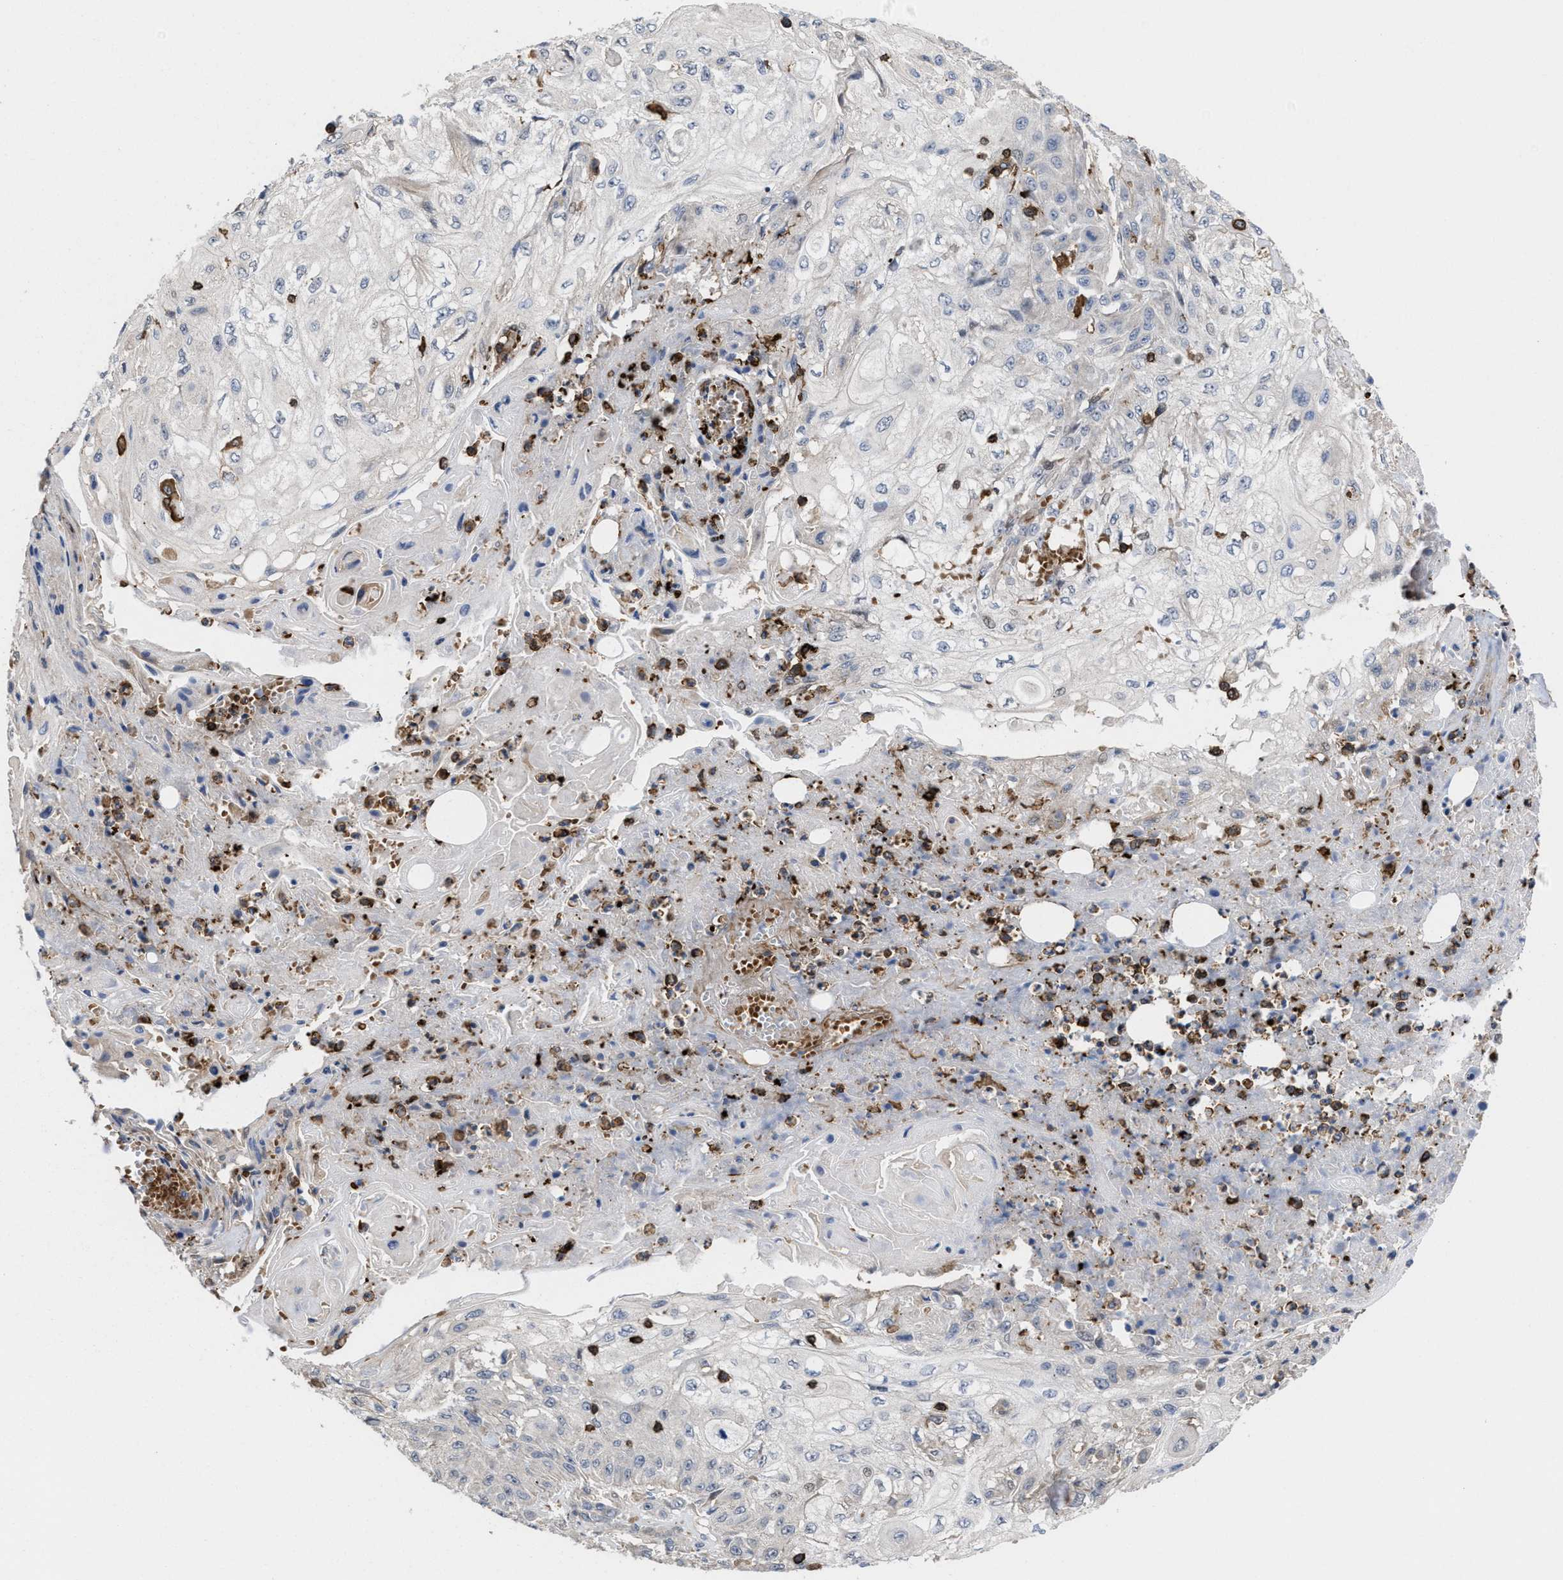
{"staining": {"intensity": "negative", "quantity": "none", "location": "none"}, "tissue": "skin cancer", "cell_type": "Tumor cells", "image_type": "cancer", "snomed": [{"axis": "morphology", "description": "Squamous cell carcinoma, NOS"}, {"axis": "morphology", "description": "Squamous cell carcinoma, metastatic, NOS"}, {"axis": "topography", "description": "Skin"}, {"axis": "topography", "description": "Lymph node"}], "caption": "DAB immunohistochemical staining of human skin squamous cell carcinoma demonstrates no significant expression in tumor cells. (Brightfield microscopy of DAB (3,3'-diaminobenzidine) immunohistochemistry (IHC) at high magnification).", "gene": "PTPRE", "patient": {"sex": "male", "age": 75}}